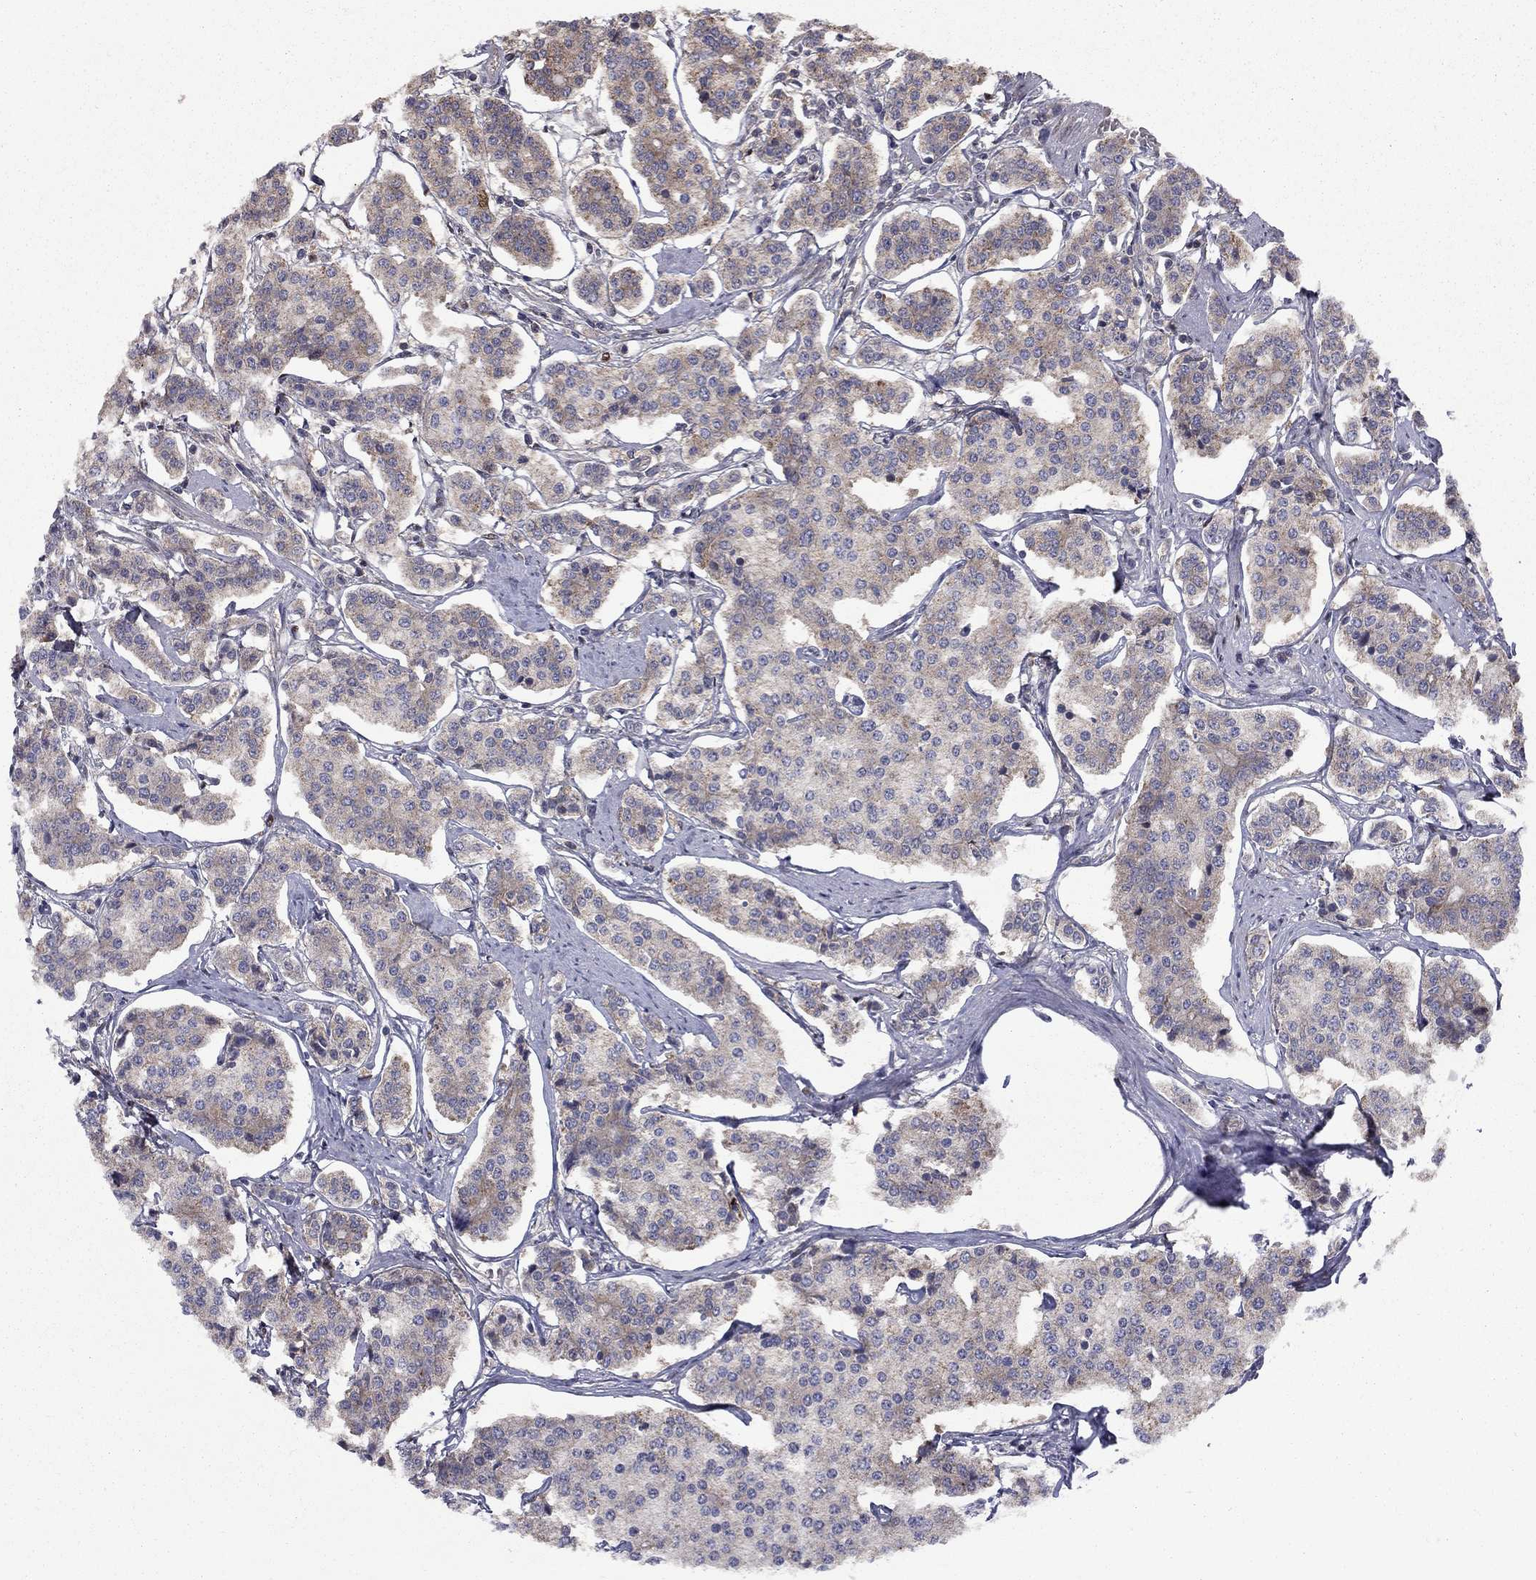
{"staining": {"intensity": "weak", "quantity": "25%-75%", "location": "cytoplasmic/membranous"}, "tissue": "carcinoid", "cell_type": "Tumor cells", "image_type": "cancer", "snomed": [{"axis": "morphology", "description": "Carcinoid, malignant, NOS"}, {"axis": "topography", "description": "Small intestine"}], "caption": "Immunohistochemical staining of carcinoid exhibits low levels of weak cytoplasmic/membranous protein expression in approximately 25%-75% of tumor cells. The staining is performed using DAB (3,3'-diaminobenzidine) brown chromogen to label protein expression. The nuclei are counter-stained blue using hematoxylin.", "gene": "DUSP7", "patient": {"sex": "female", "age": 65}}